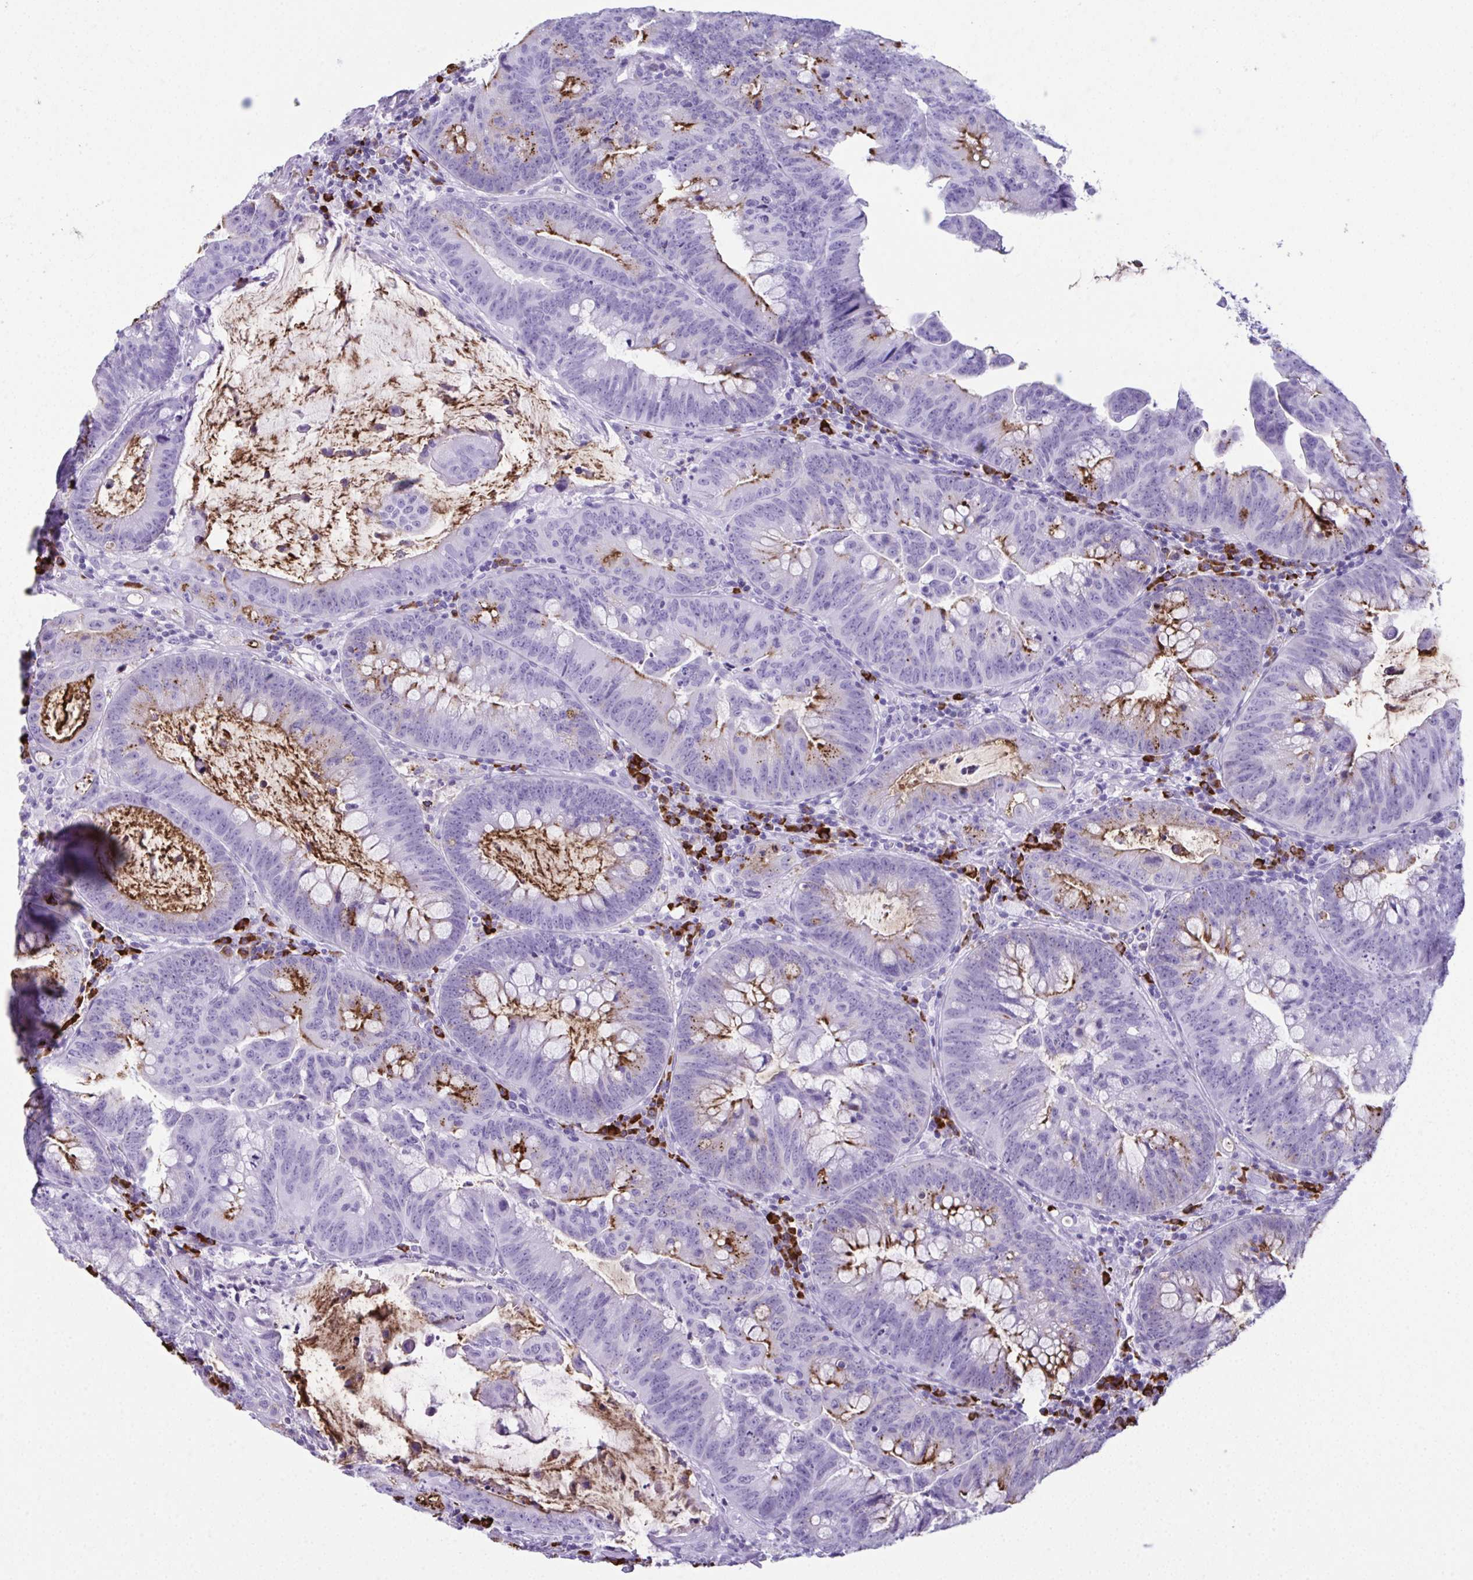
{"staining": {"intensity": "strong", "quantity": "<25%", "location": "cytoplasmic/membranous"}, "tissue": "colorectal cancer", "cell_type": "Tumor cells", "image_type": "cancer", "snomed": [{"axis": "morphology", "description": "Adenocarcinoma, NOS"}, {"axis": "topography", "description": "Colon"}], "caption": "This photomicrograph demonstrates colorectal adenocarcinoma stained with immunohistochemistry (IHC) to label a protein in brown. The cytoplasmic/membranous of tumor cells show strong positivity for the protein. Nuclei are counter-stained blue.", "gene": "JCHAIN", "patient": {"sex": "male", "age": 62}}